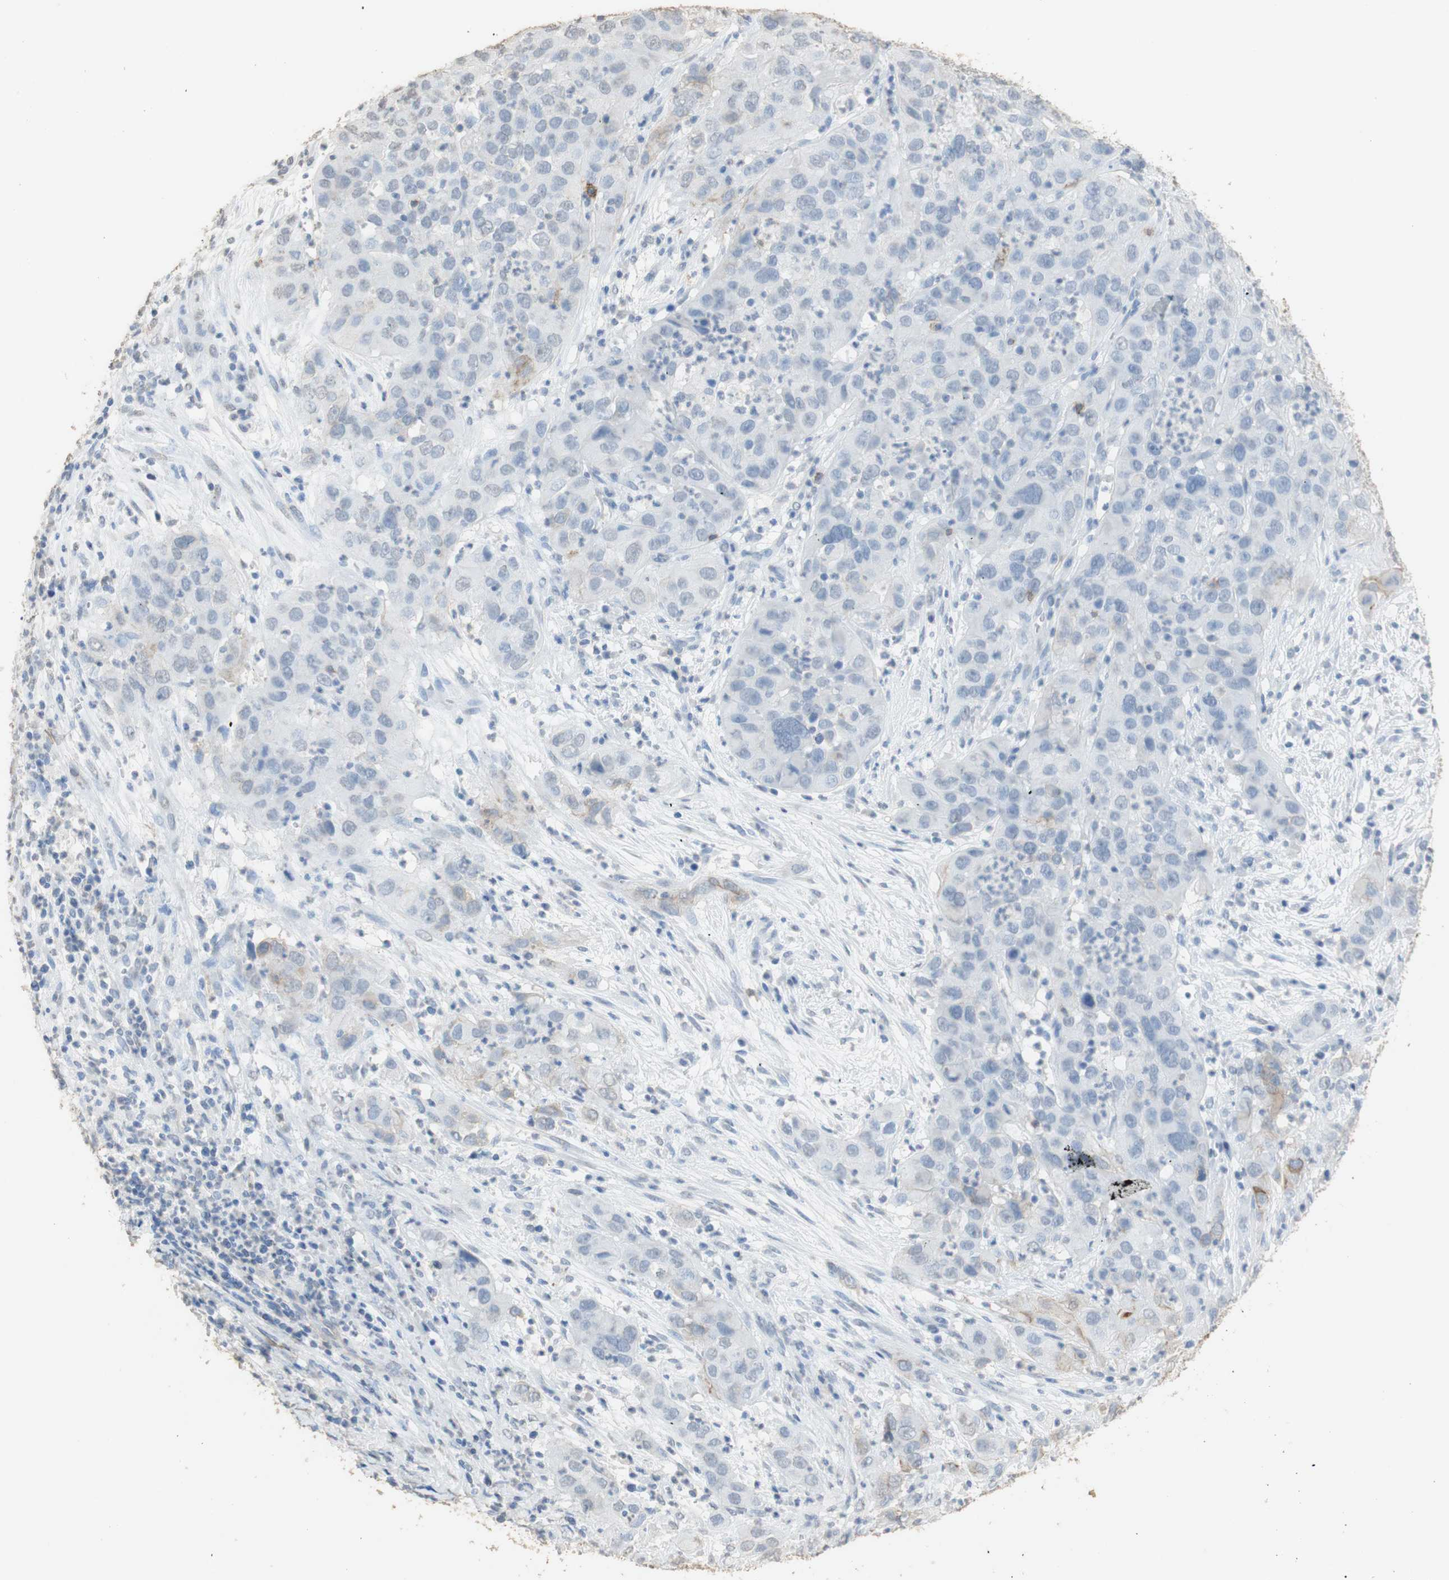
{"staining": {"intensity": "weak", "quantity": "<25%", "location": "cytoplasmic/membranous"}, "tissue": "cervical cancer", "cell_type": "Tumor cells", "image_type": "cancer", "snomed": [{"axis": "morphology", "description": "Squamous cell carcinoma, NOS"}, {"axis": "topography", "description": "Cervix"}], "caption": "This is an IHC histopathology image of human cervical cancer (squamous cell carcinoma). There is no positivity in tumor cells.", "gene": "L1CAM", "patient": {"sex": "female", "age": 32}}